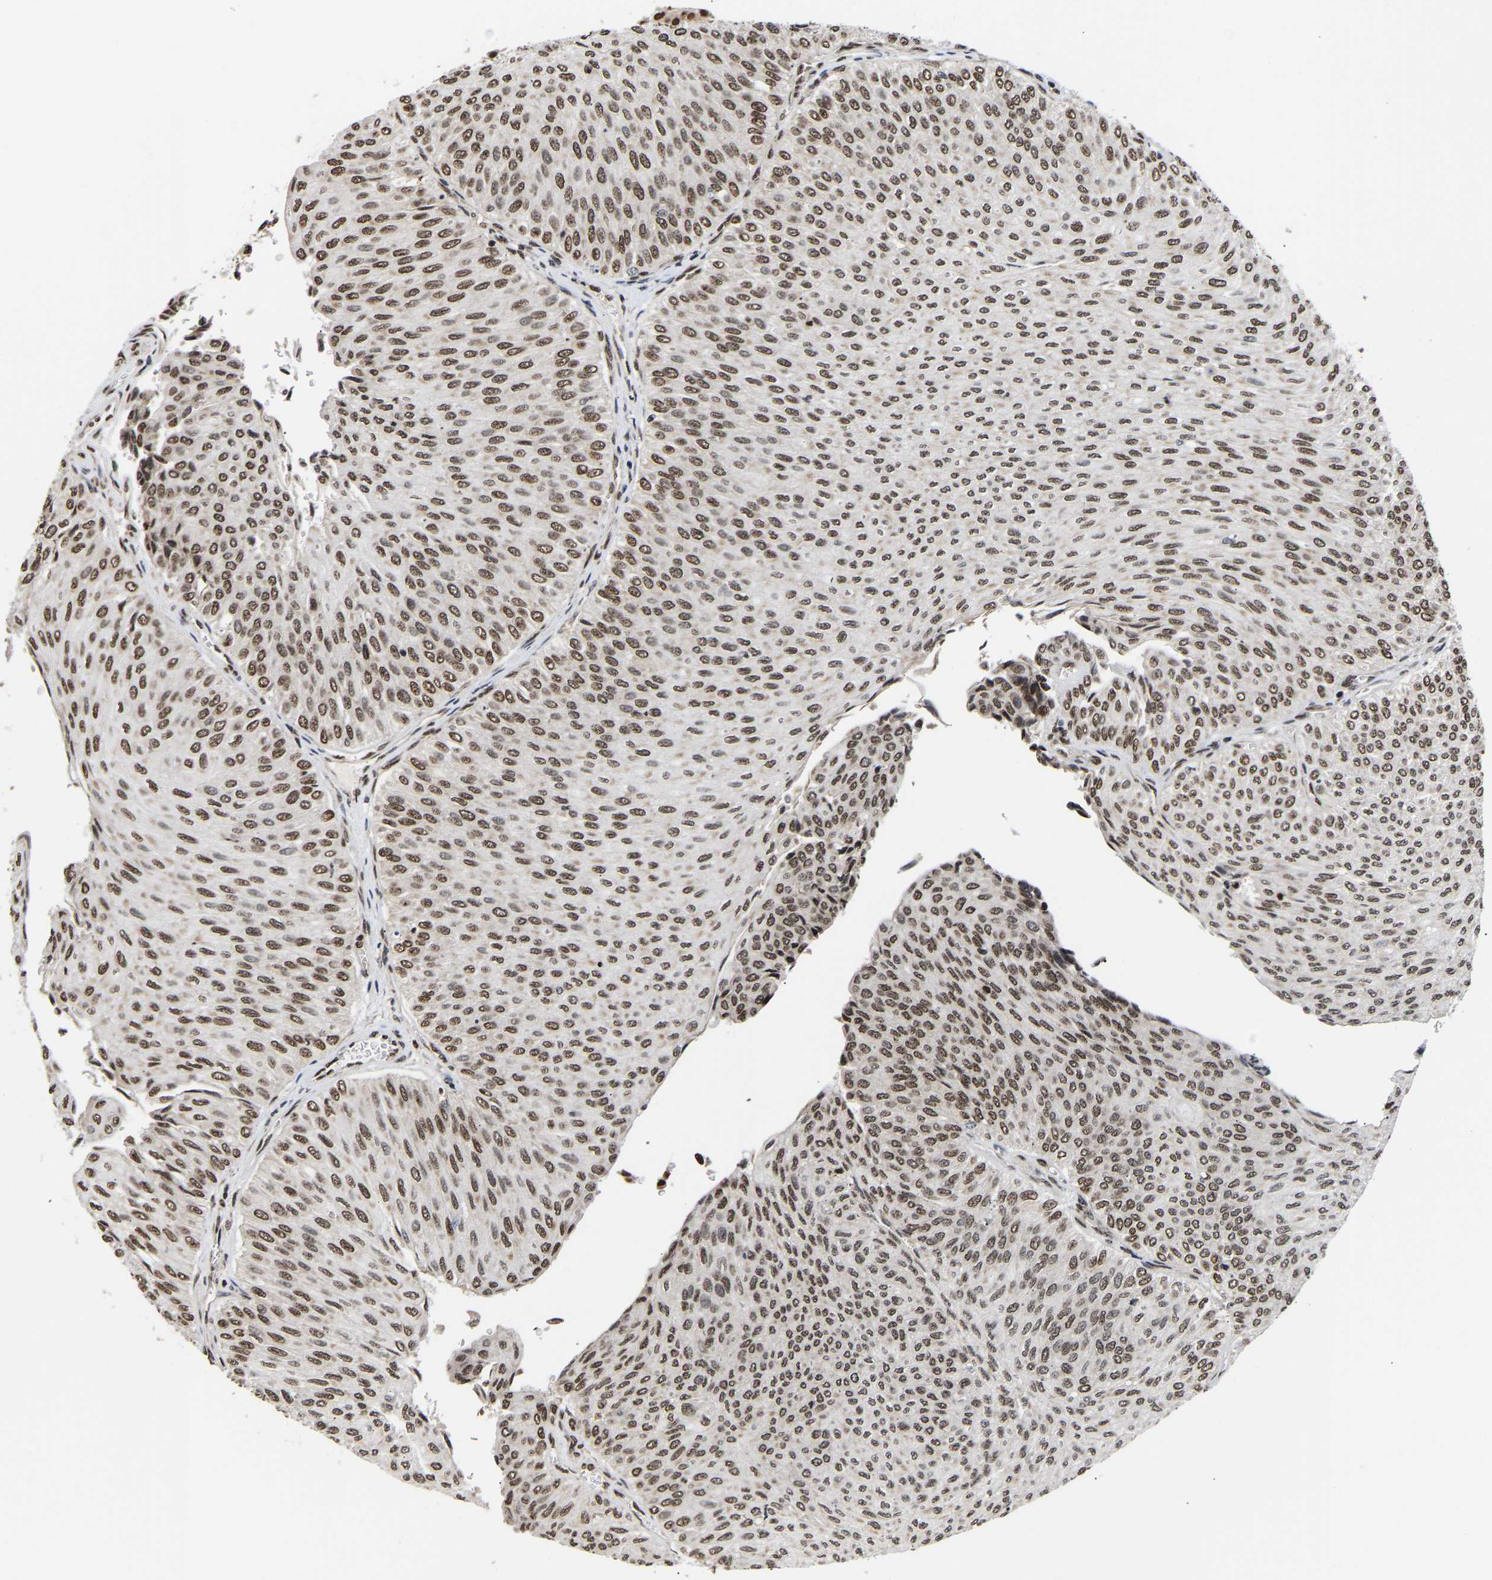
{"staining": {"intensity": "moderate", "quantity": ">75%", "location": "nuclear"}, "tissue": "urothelial cancer", "cell_type": "Tumor cells", "image_type": "cancer", "snomed": [{"axis": "morphology", "description": "Urothelial carcinoma, Low grade"}, {"axis": "topography", "description": "Urinary bladder"}], "caption": "Protein analysis of urothelial carcinoma (low-grade) tissue exhibits moderate nuclear expression in about >75% of tumor cells.", "gene": "PSIP1", "patient": {"sex": "male", "age": 78}}